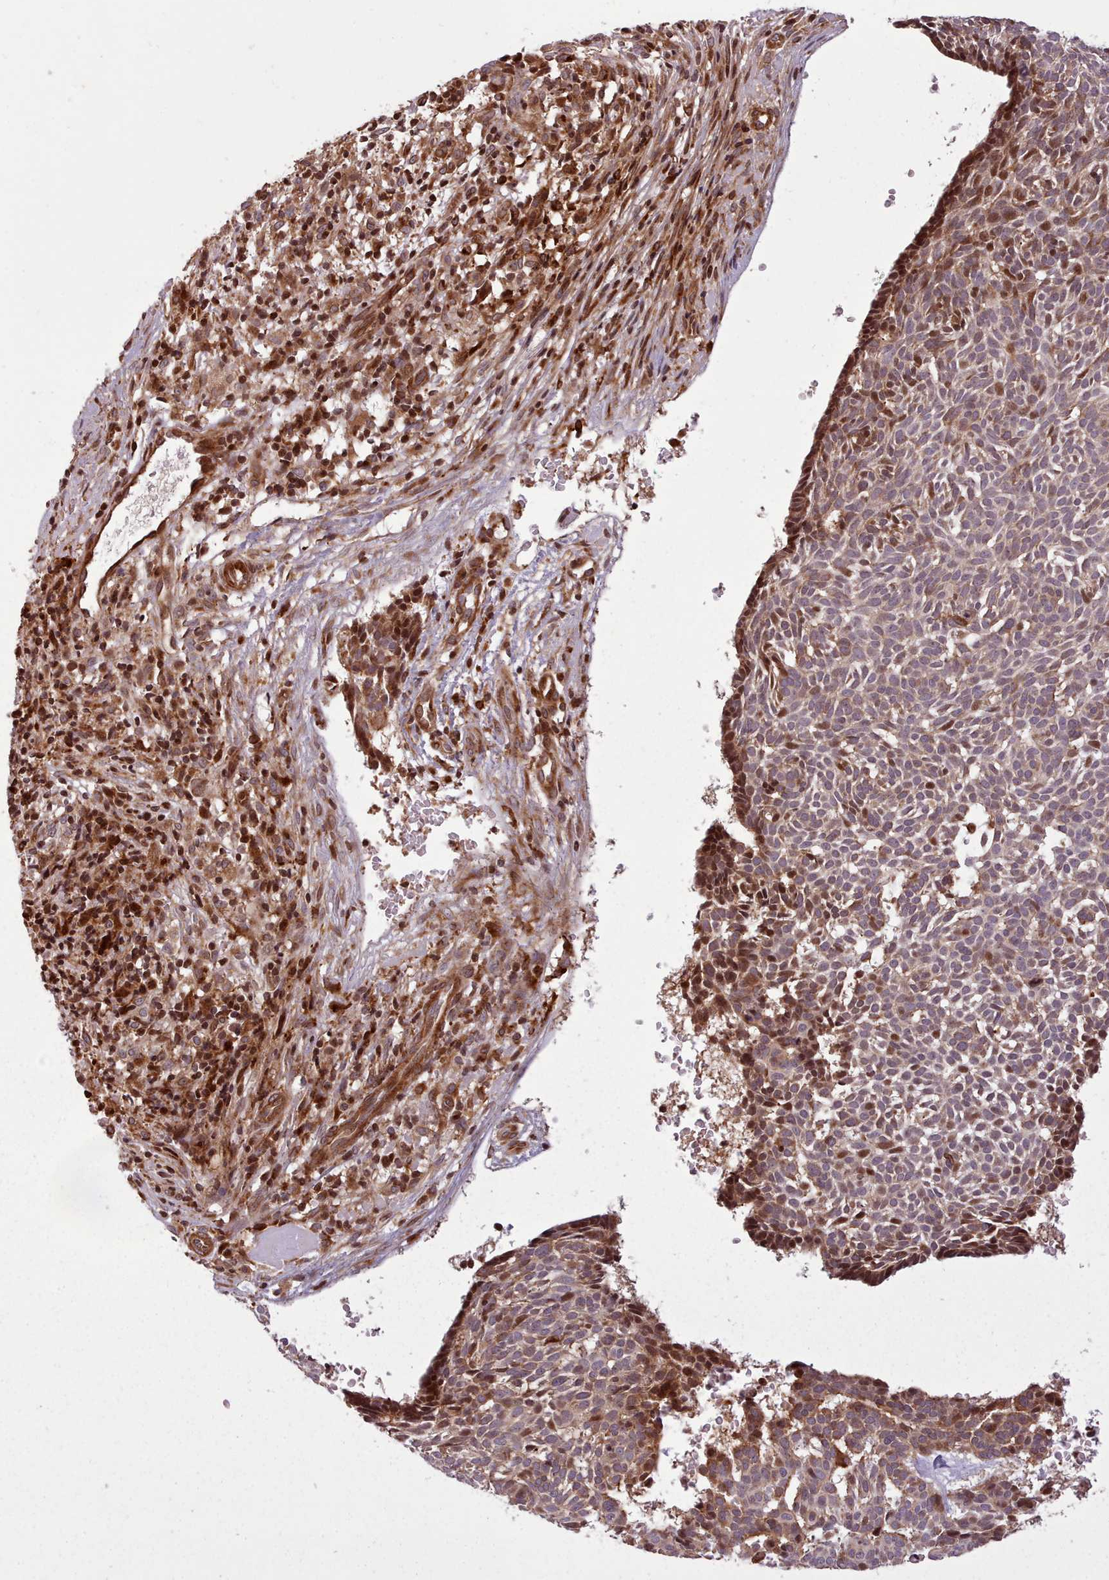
{"staining": {"intensity": "strong", "quantity": "<25%", "location": "cytoplasmic/membranous,nuclear"}, "tissue": "skin cancer", "cell_type": "Tumor cells", "image_type": "cancer", "snomed": [{"axis": "morphology", "description": "Basal cell carcinoma"}, {"axis": "topography", "description": "Skin"}], "caption": "DAB immunohistochemical staining of skin basal cell carcinoma shows strong cytoplasmic/membranous and nuclear protein positivity in about <25% of tumor cells. Ihc stains the protein in brown and the nuclei are stained blue.", "gene": "NLRP7", "patient": {"sex": "male", "age": 61}}